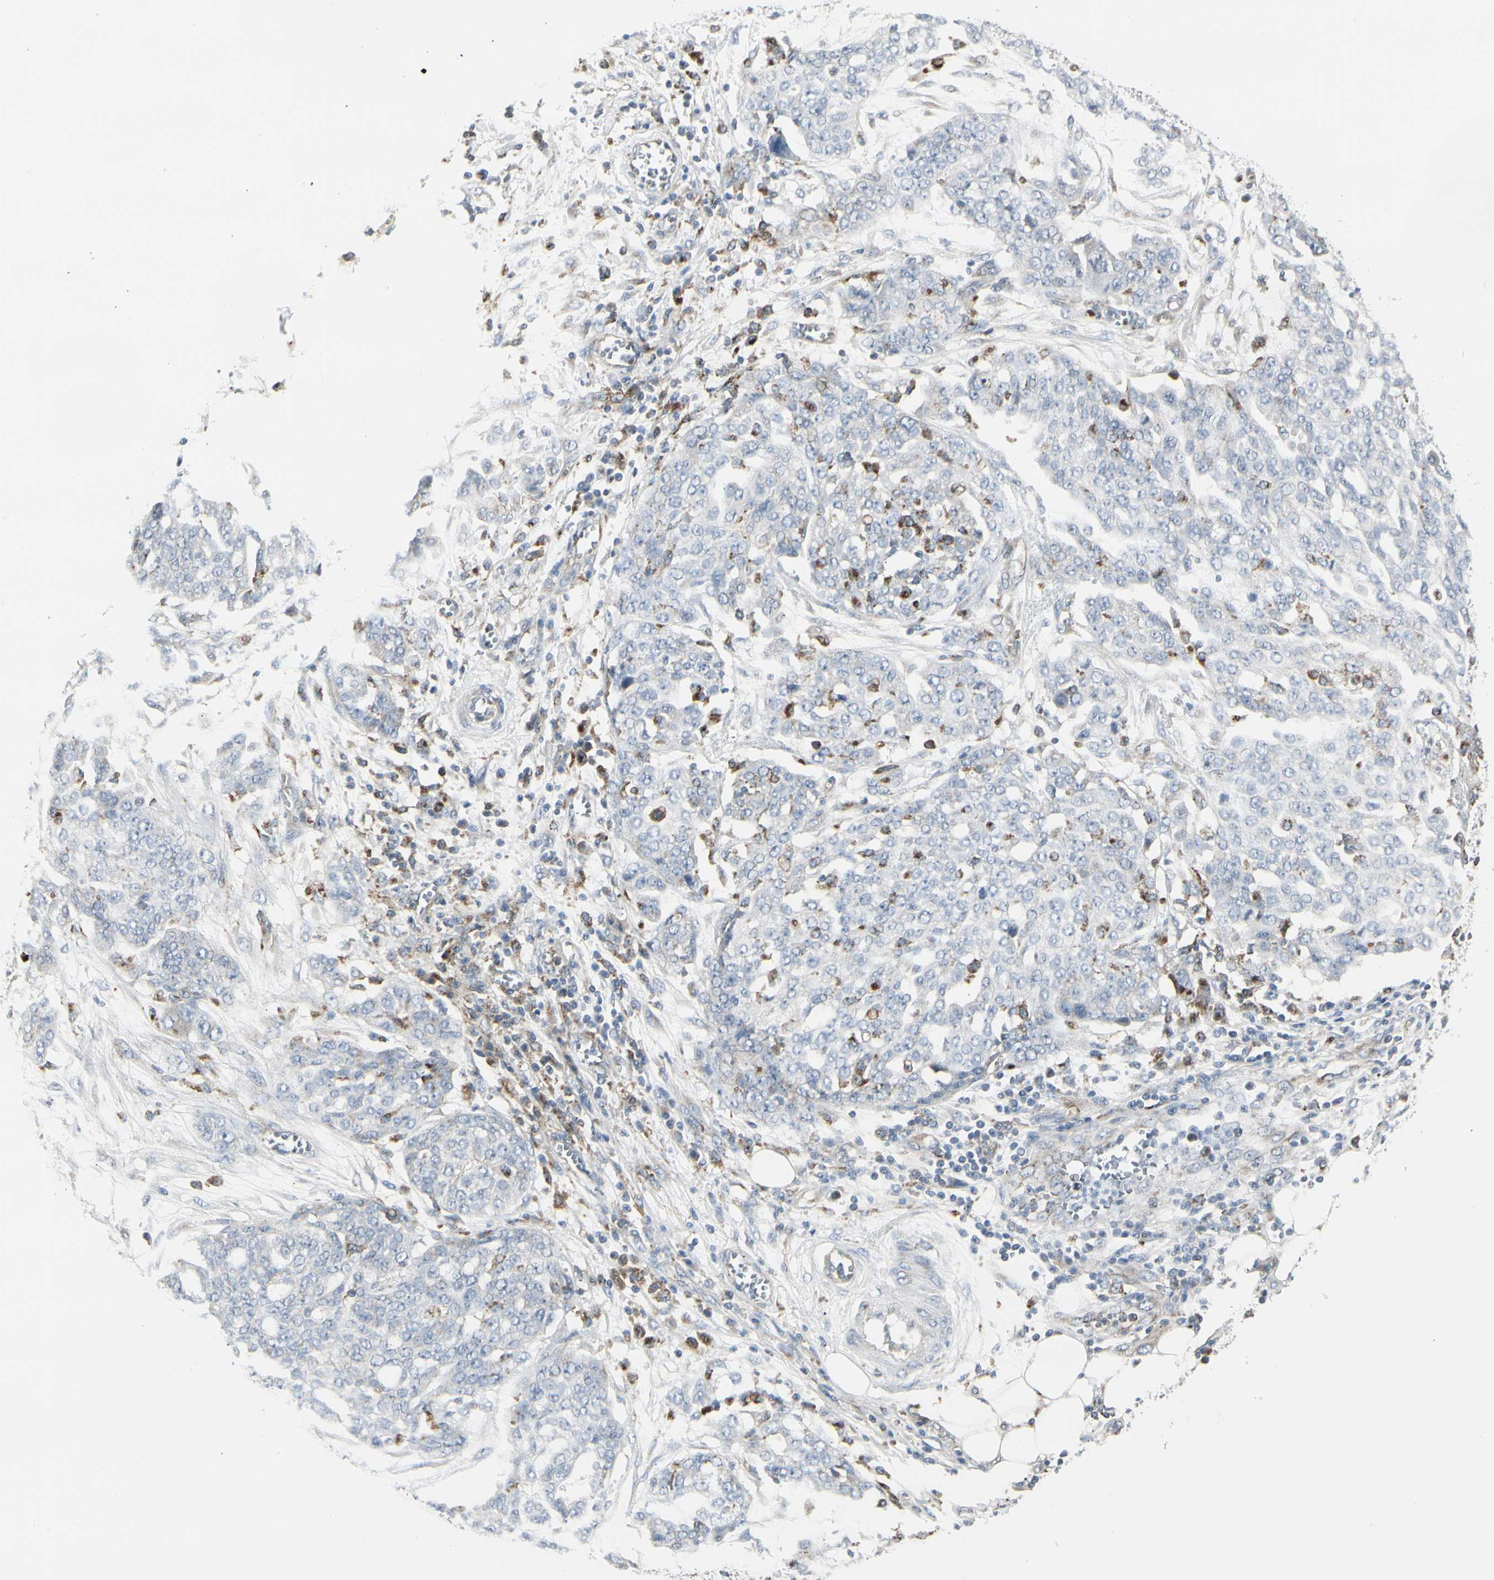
{"staining": {"intensity": "negative", "quantity": "none", "location": "none"}, "tissue": "ovarian cancer", "cell_type": "Tumor cells", "image_type": "cancer", "snomed": [{"axis": "morphology", "description": "Cystadenocarcinoma, serous, NOS"}, {"axis": "topography", "description": "Soft tissue"}, {"axis": "topography", "description": "Ovary"}], "caption": "This is an immunohistochemistry image of ovarian cancer. There is no positivity in tumor cells.", "gene": "ATP6V1B2", "patient": {"sex": "female", "age": 57}}